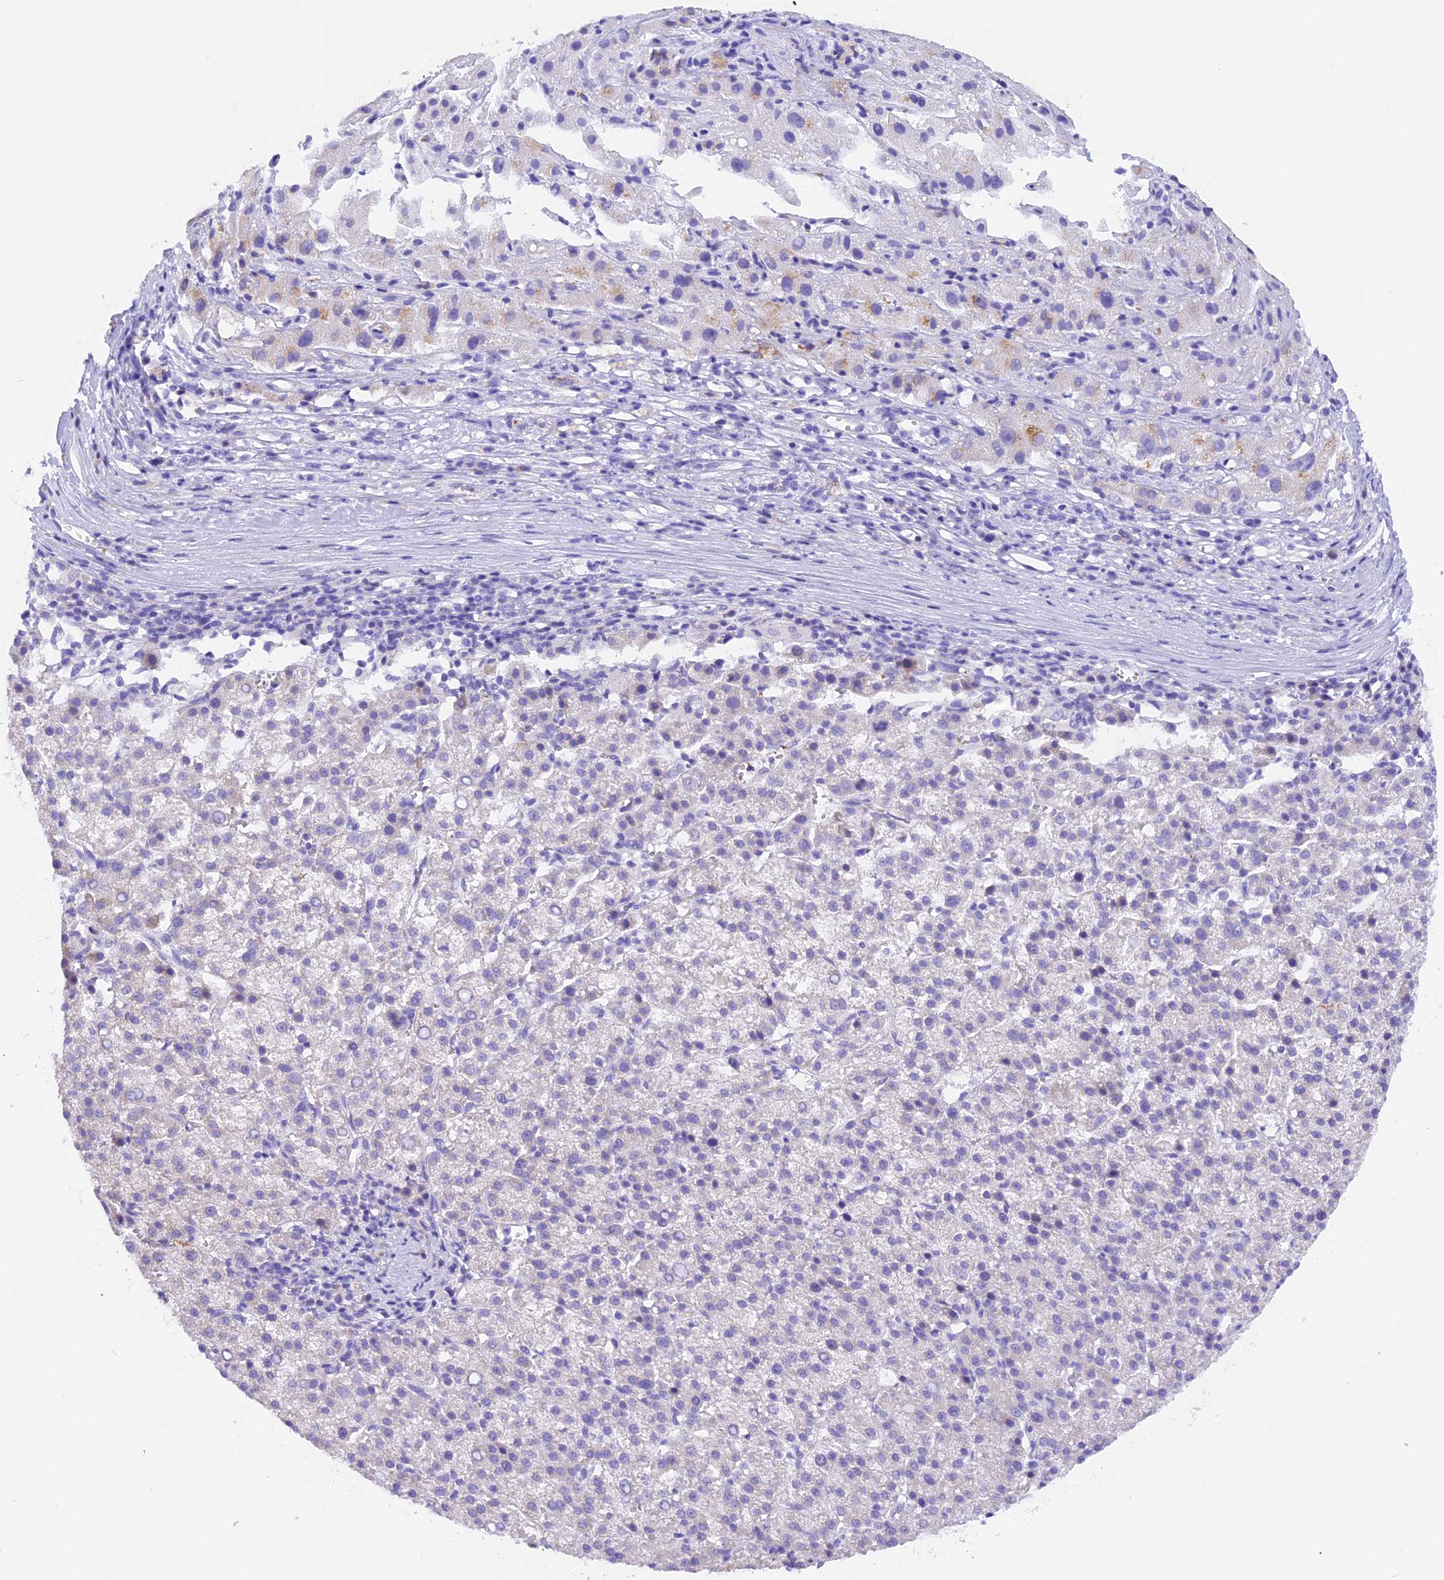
{"staining": {"intensity": "negative", "quantity": "none", "location": "none"}, "tissue": "liver cancer", "cell_type": "Tumor cells", "image_type": "cancer", "snomed": [{"axis": "morphology", "description": "Carcinoma, Hepatocellular, NOS"}, {"axis": "topography", "description": "Liver"}], "caption": "DAB (3,3'-diaminobenzidine) immunohistochemical staining of hepatocellular carcinoma (liver) shows no significant expression in tumor cells. (Stains: DAB immunohistochemistry with hematoxylin counter stain, Microscopy: brightfield microscopy at high magnification).", "gene": "PKIA", "patient": {"sex": "female", "age": 58}}